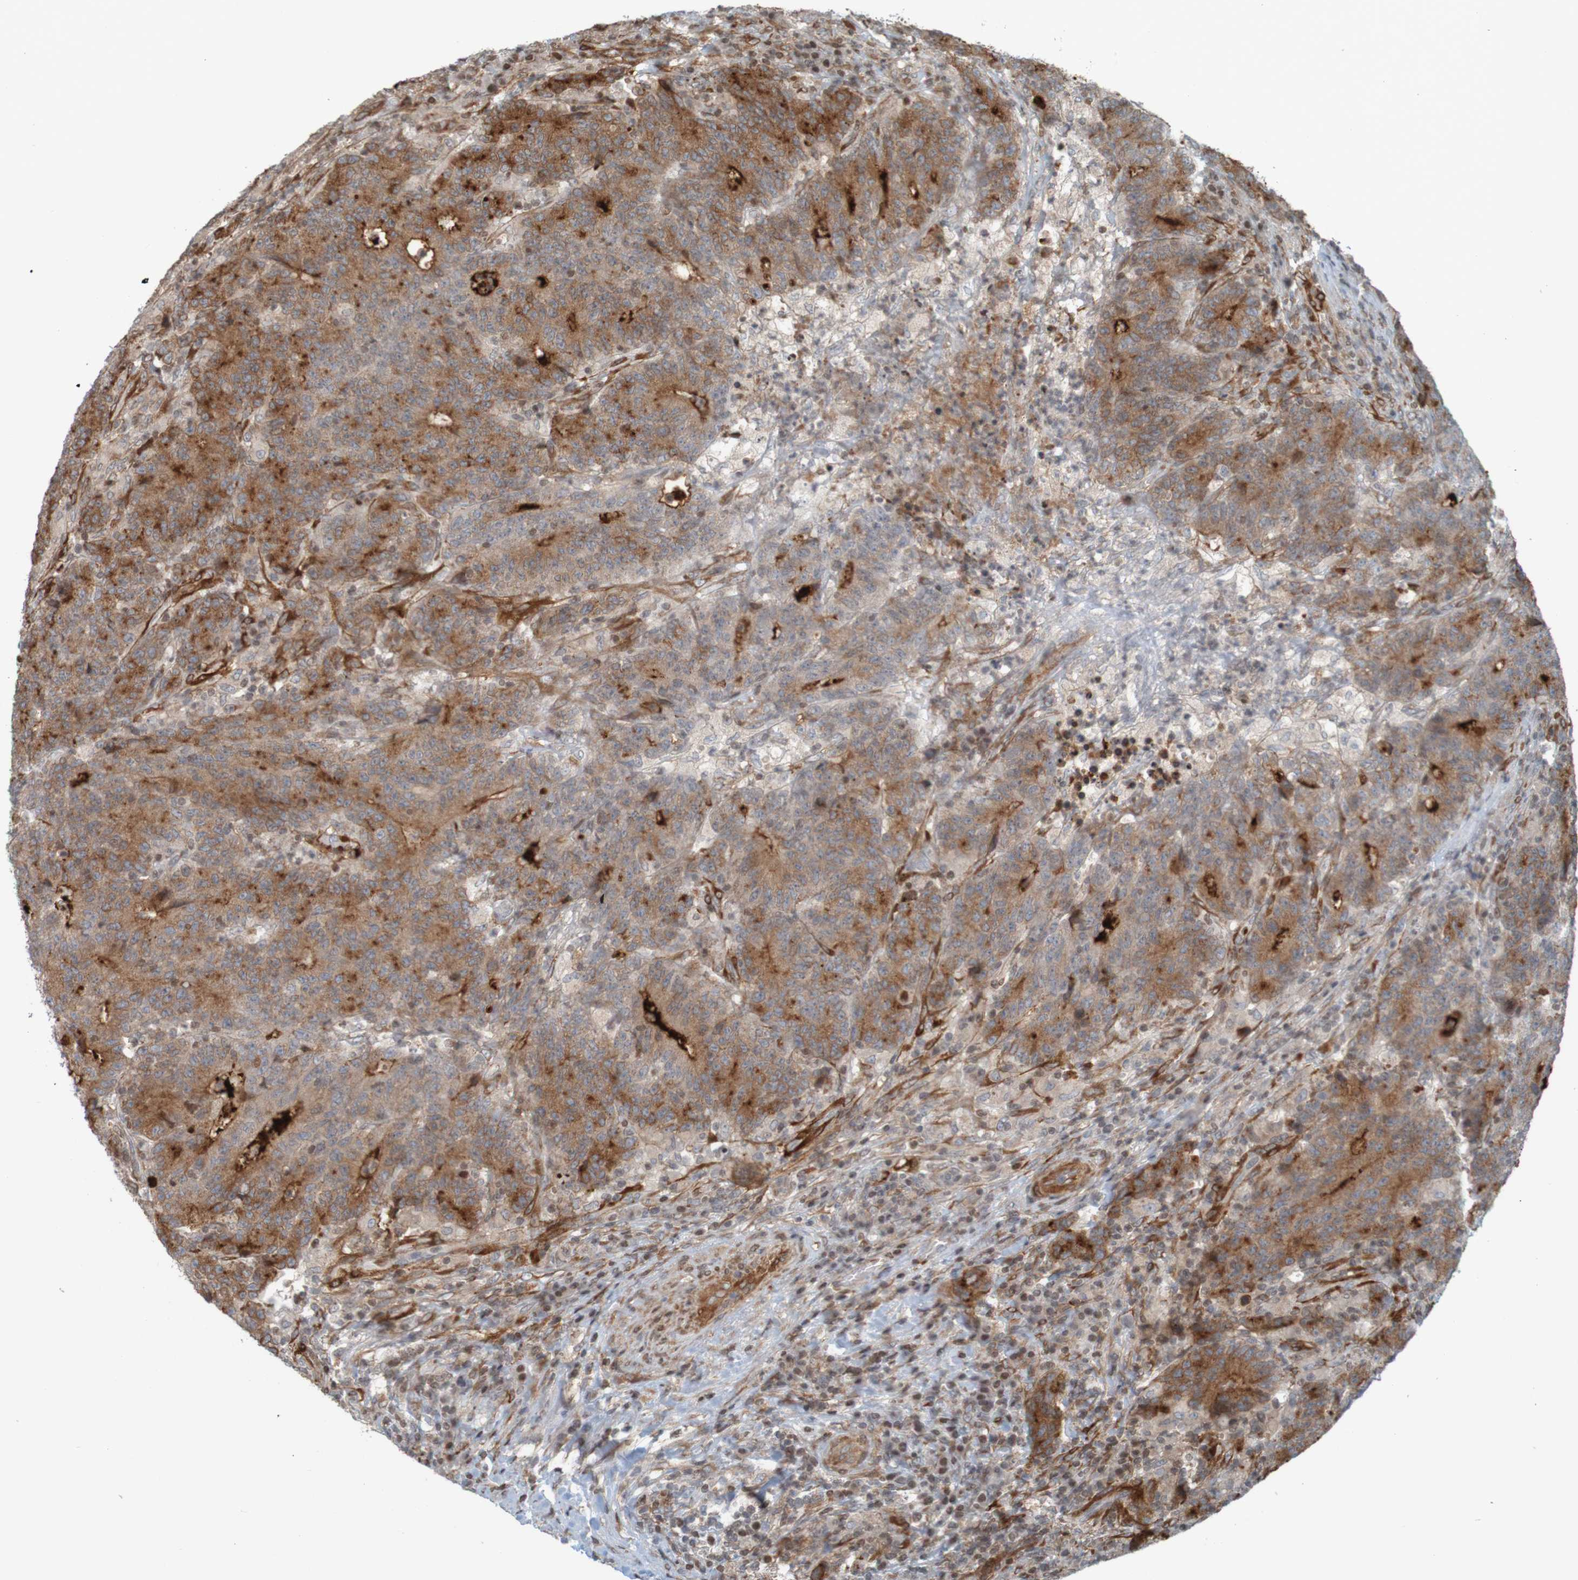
{"staining": {"intensity": "moderate", "quantity": ">75%", "location": "cytoplasmic/membranous"}, "tissue": "colorectal cancer", "cell_type": "Tumor cells", "image_type": "cancer", "snomed": [{"axis": "morphology", "description": "Normal tissue, NOS"}, {"axis": "morphology", "description": "Adenocarcinoma, NOS"}, {"axis": "topography", "description": "Colon"}], "caption": "This photomicrograph displays immunohistochemistry (IHC) staining of colorectal adenocarcinoma, with medium moderate cytoplasmic/membranous staining in about >75% of tumor cells.", "gene": "GUCY1A1", "patient": {"sex": "female", "age": 75}}